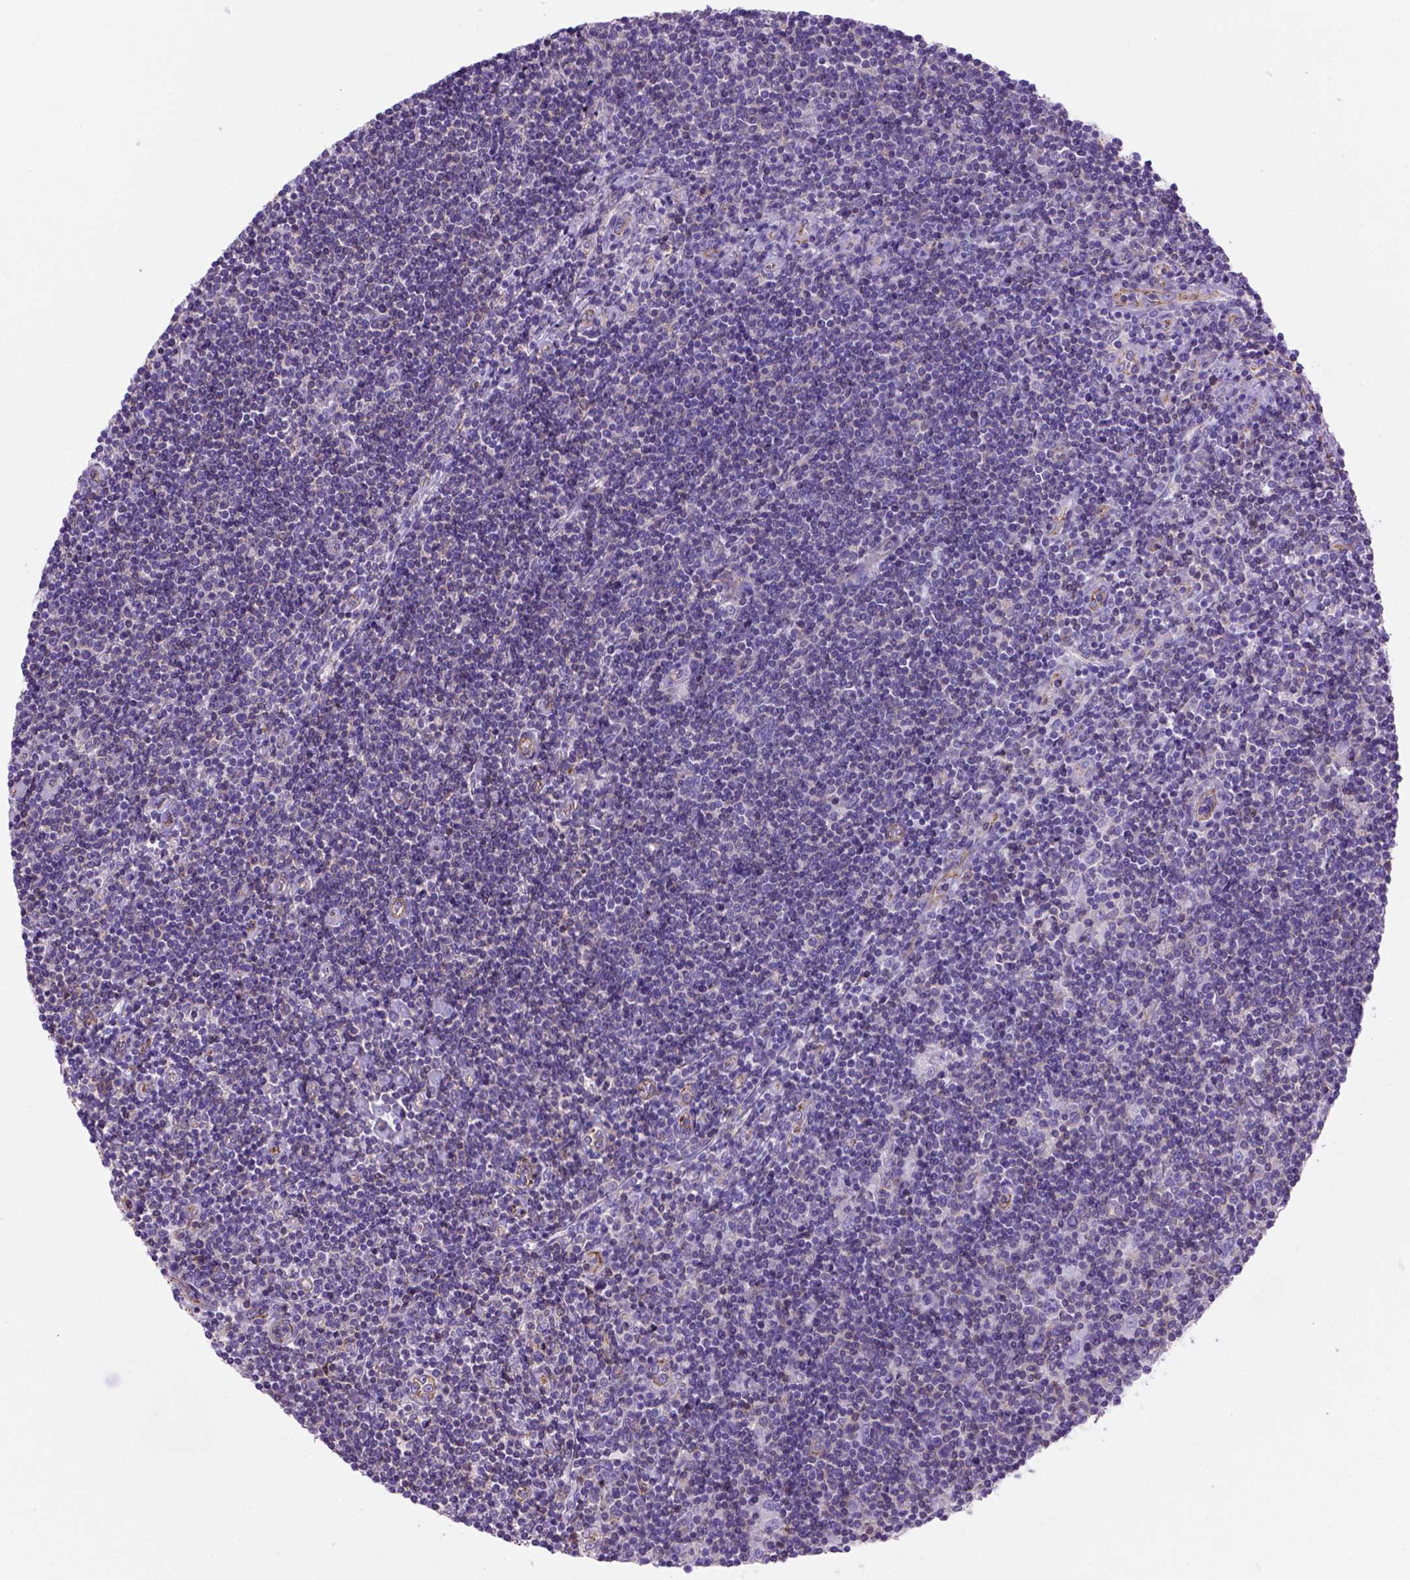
{"staining": {"intensity": "negative", "quantity": "none", "location": "none"}, "tissue": "lymphoma", "cell_type": "Tumor cells", "image_type": "cancer", "snomed": [{"axis": "morphology", "description": "Hodgkin's disease, NOS"}, {"axis": "topography", "description": "Lymph node"}], "caption": "The micrograph reveals no staining of tumor cells in Hodgkin's disease.", "gene": "PEX12", "patient": {"sex": "male", "age": 40}}